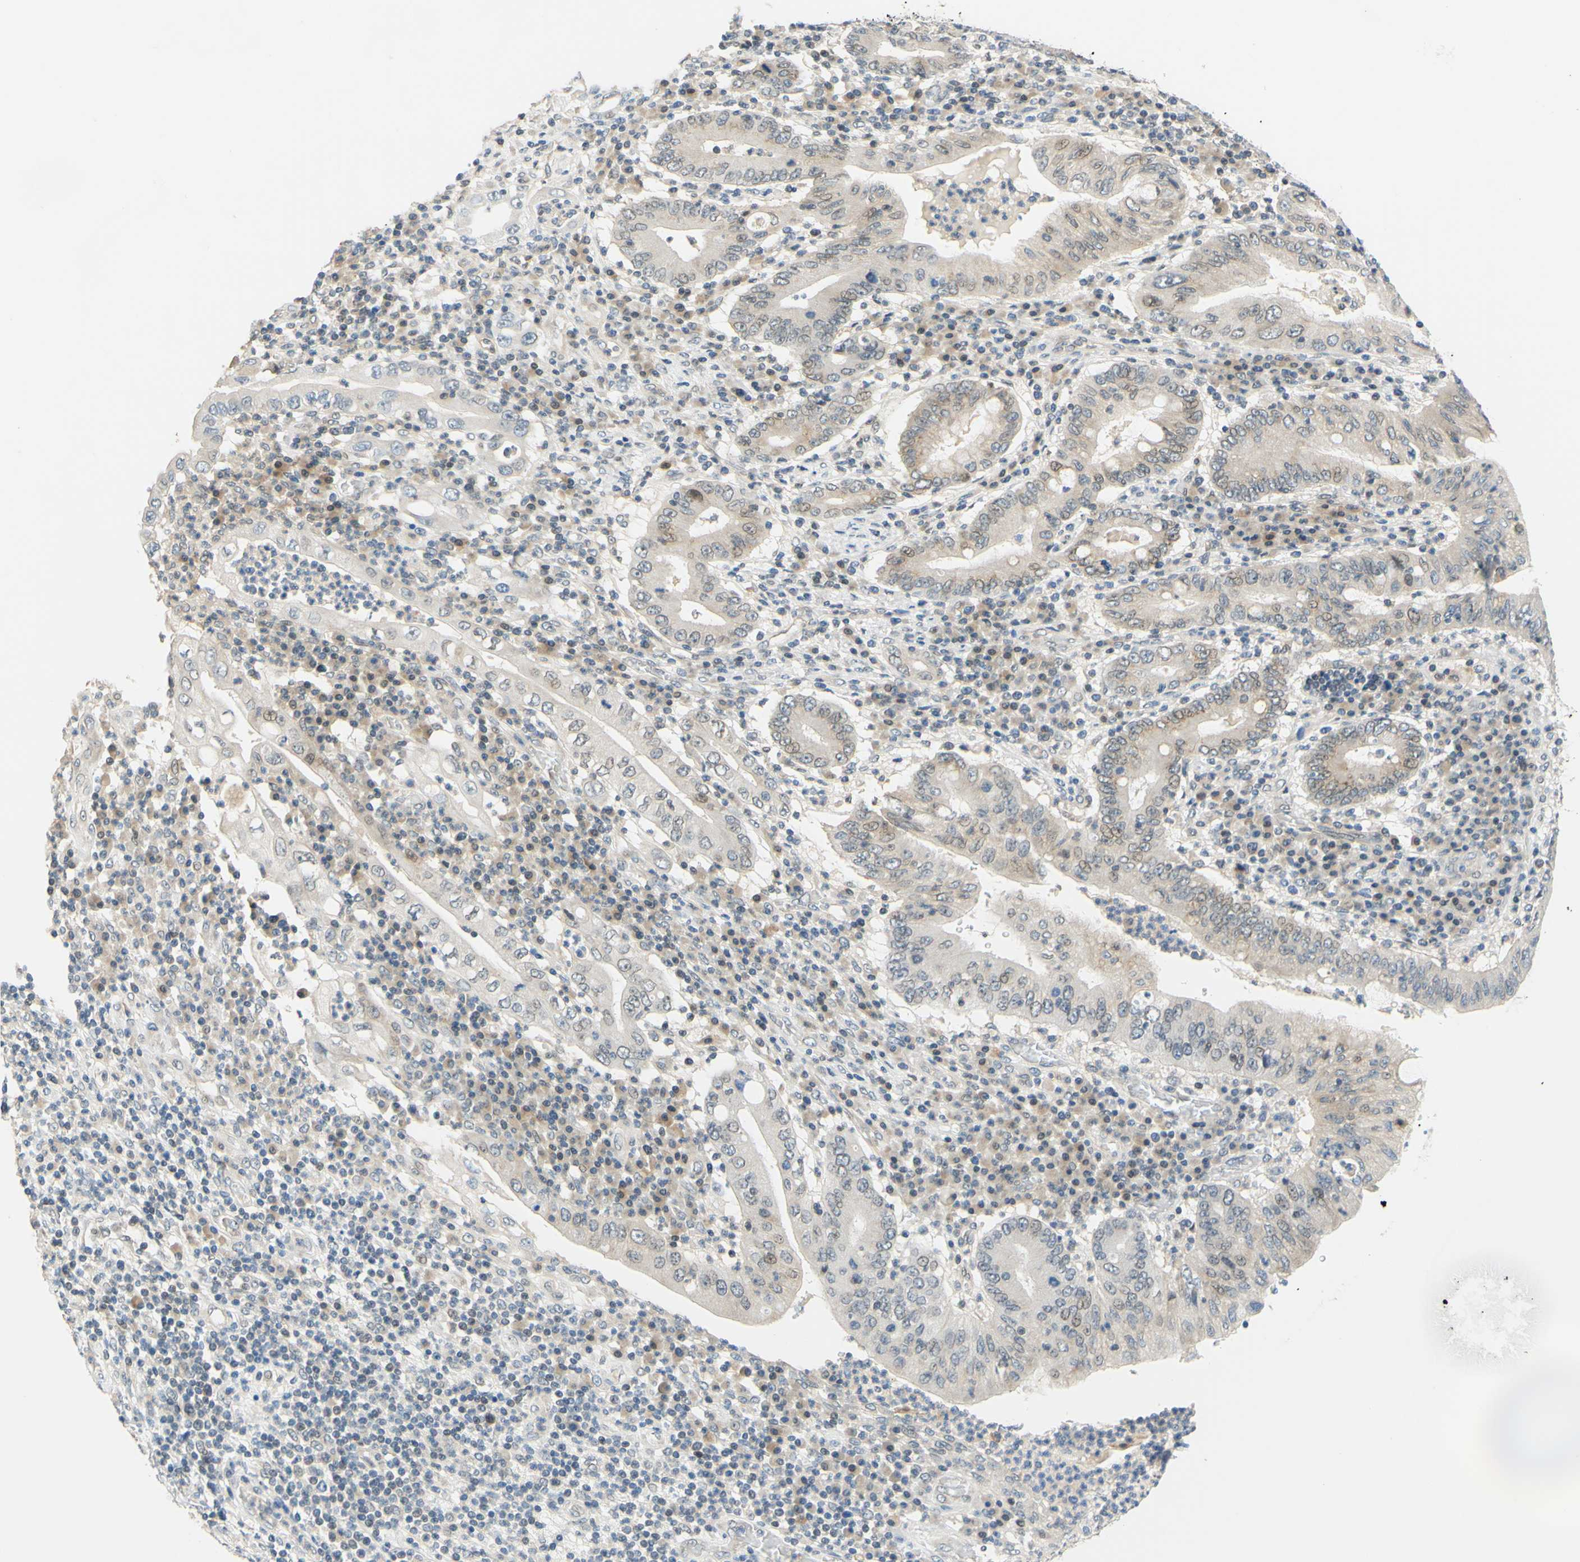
{"staining": {"intensity": "weak", "quantity": "<25%", "location": "cytoplasmic/membranous"}, "tissue": "stomach cancer", "cell_type": "Tumor cells", "image_type": "cancer", "snomed": [{"axis": "morphology", "description": "Normal tissue, NOS"}, {"axis": "morphology", "description": "Adenocarcinoma, NOS"}, {"axis": "topography", "description": "Esophagus"}, {"axis": "topography", "description": "Stomach, upper"}, {"axis": "topography", "description": "Peripheral nerve tissue"}], "caption": "There is no significant expression in tumor cells of stomach cancer.", "gene": "C2CD2L", "patient": {"sex": "male", "age": 62}}